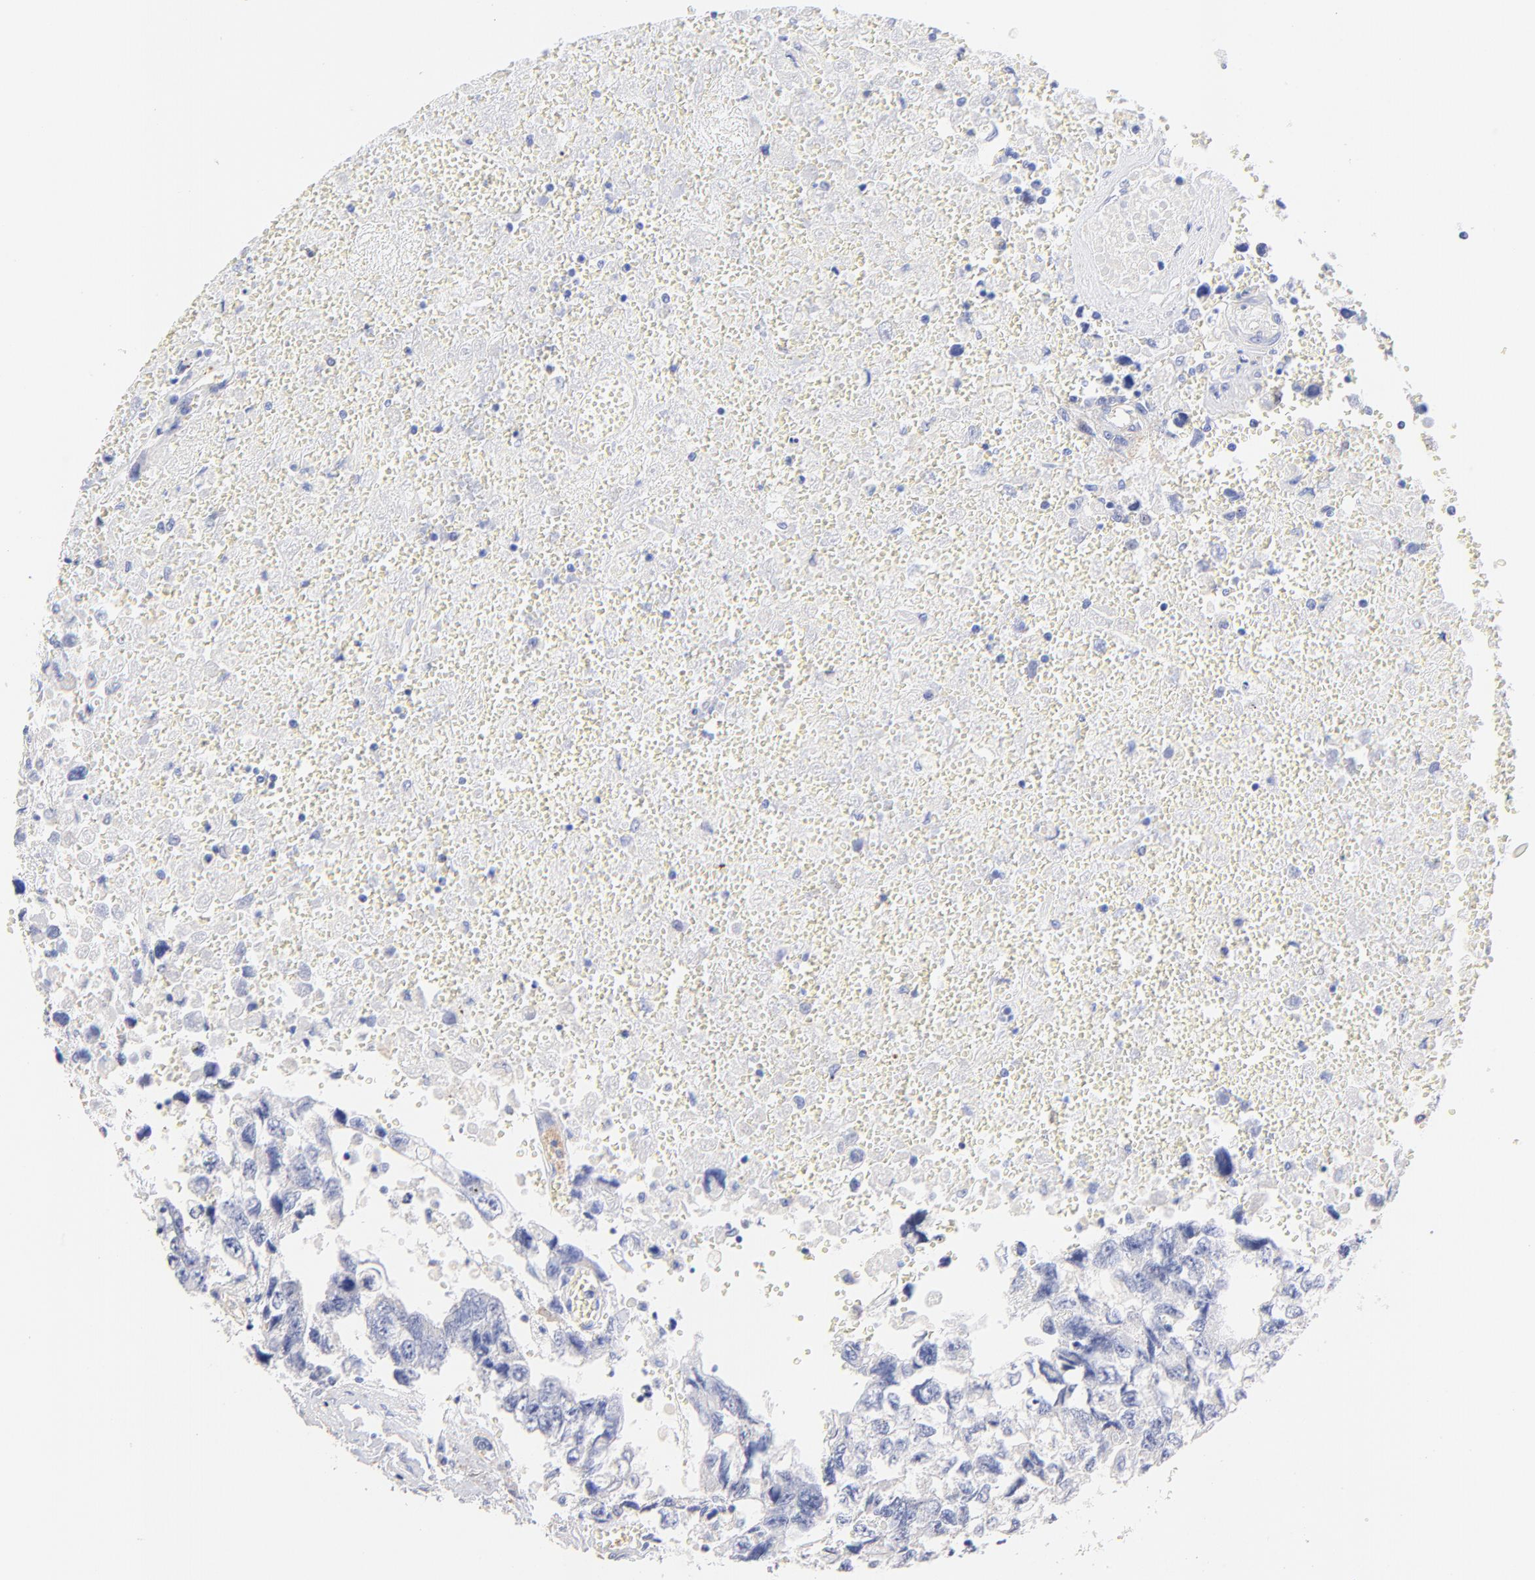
{"staining": {"intensity": "negative", "quantity": "none", "location": "none"}, "tissue": "testis cancer", "cell_type": "Tumor cells", "image_type": "cancer", "snomed": [{"axis": "morphology", "description": "Carcinoma, Embryonal, NOS"}, {"axis": "topography", "description": "Testis"}], "caption": "A high-resolution photomicrograph shows IHC staining of testis cancer, which demonstrates no significant expression in tumor cells. Nuclei are stained in blue.", "gene": "ACTRT1", "patient": {"sex": "male", "age": 31}}